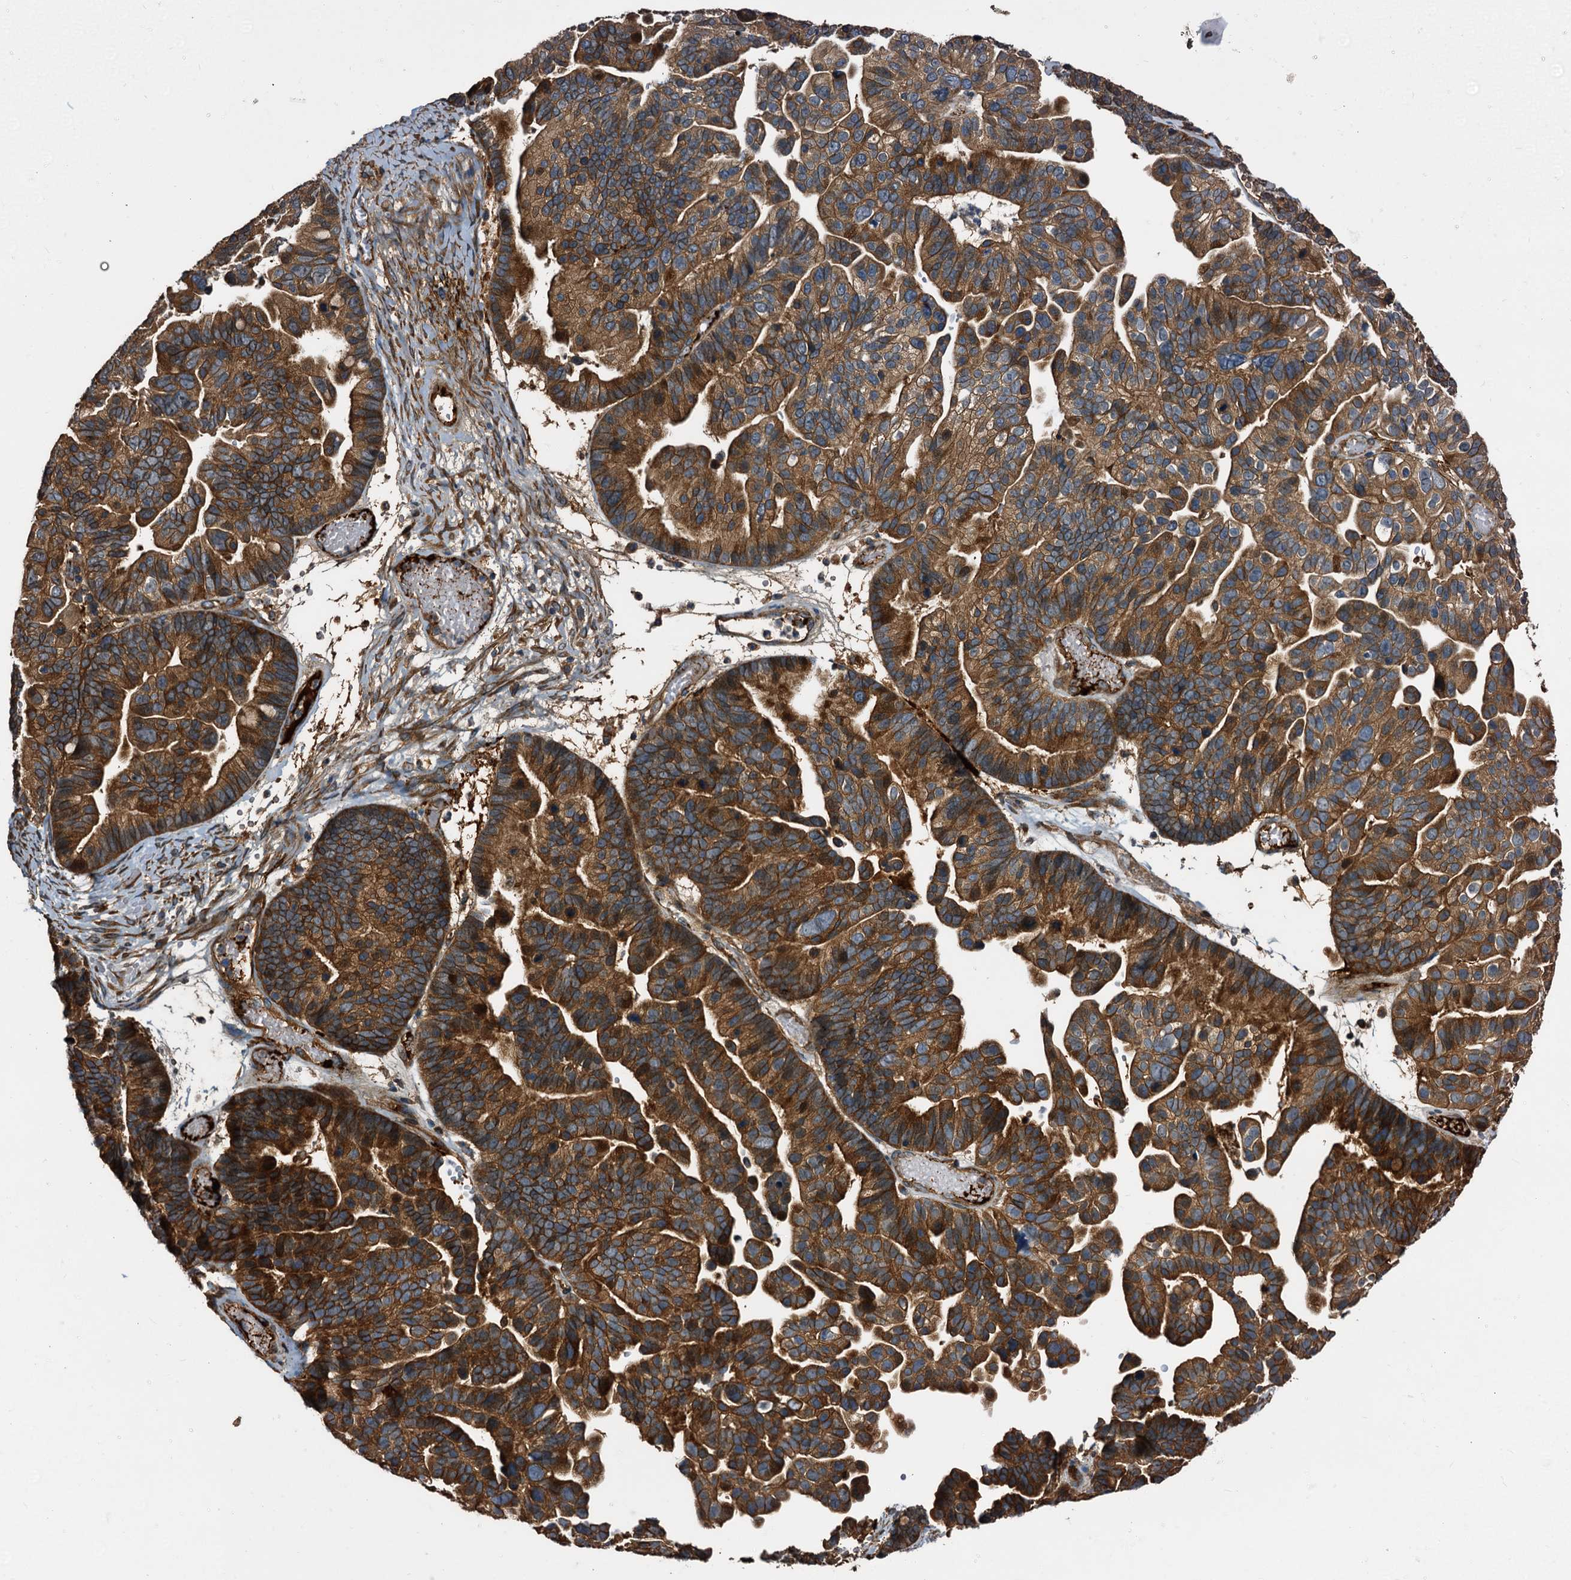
{"staining": {"intensity": "strong", "quantity": ">75%", "location": "cytoplasmic/membranous"}, "tissue": "ovarian cancer", "cell_type": "Tumor cells", "image_type": "cancer", "snomed": [{"axis": "morphology", "description": "Cystadenocarcinoma, serous, NOS"}, {"axis": "topography", "description": "Ovary"}], "caption": "An IHC photomicrograph of neoplastic tissue is shown. Protein staining in brown labels strong cytoplasmic/membranous positivity in ovarian cancer (serous cystadenocarcinoma) within tumor cells.", "gene": "PEX5", "patient": {"sex": "female", "age": 56}}